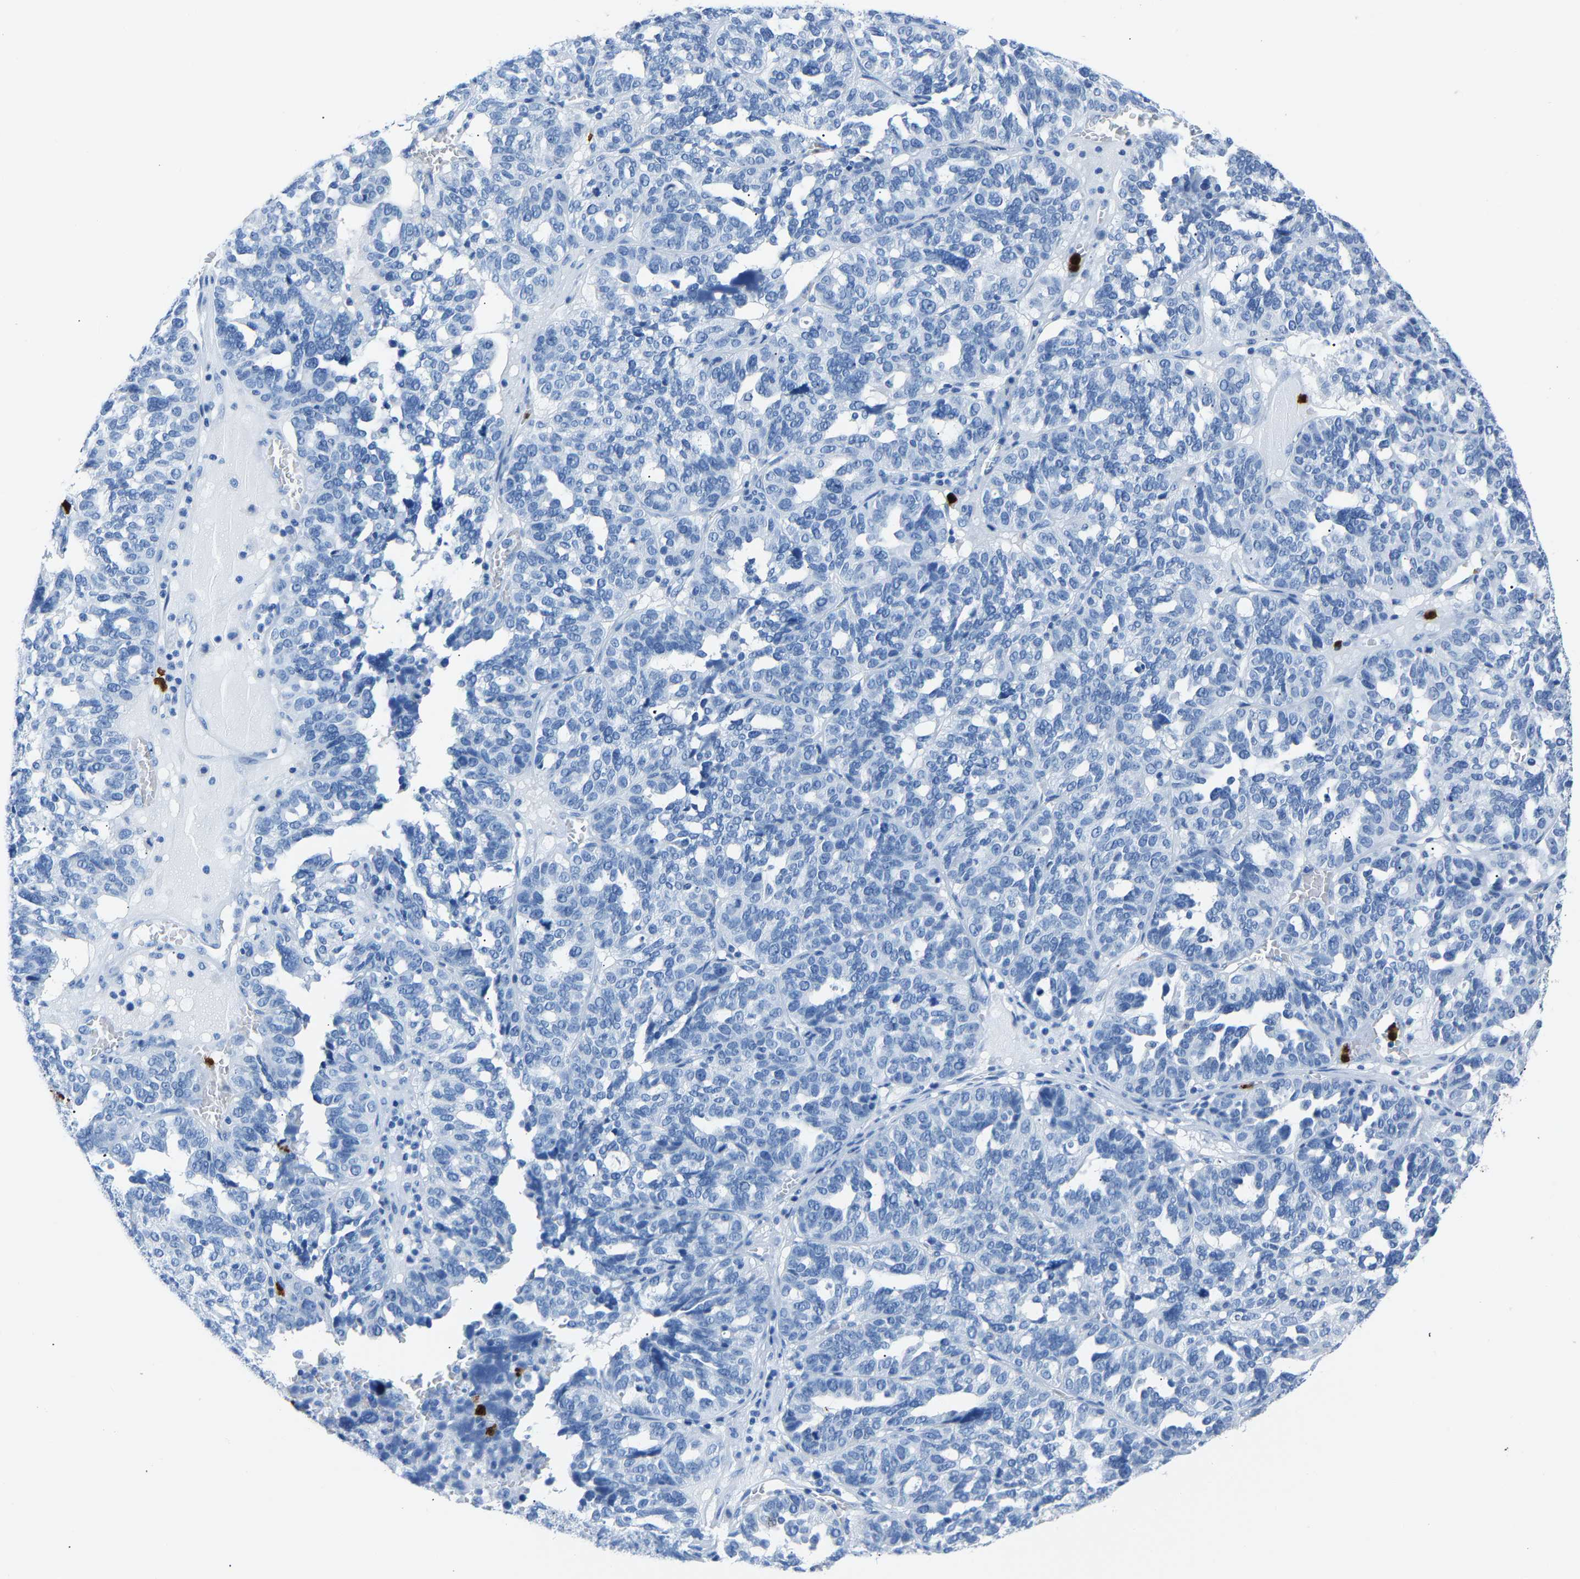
{"staining": {"intensity": "negative", "quantity": "none", "location": "none"}, "tissue": "ovarian cancer", "cell_type": "Tumor cells", "image_type": "cancer", "snomed": [{"axis": "morphology", "description": "Cystadenocarcinoma, serous, NOS"}, {"axis": "topography", "description": "Ovary"}], "caption": "The histopathology image displays no staining of tumor cells in serous cystadenocarcinoma (ovarian).", "gene": "S100P", "patient": {"sex": "female", "age": 59}}